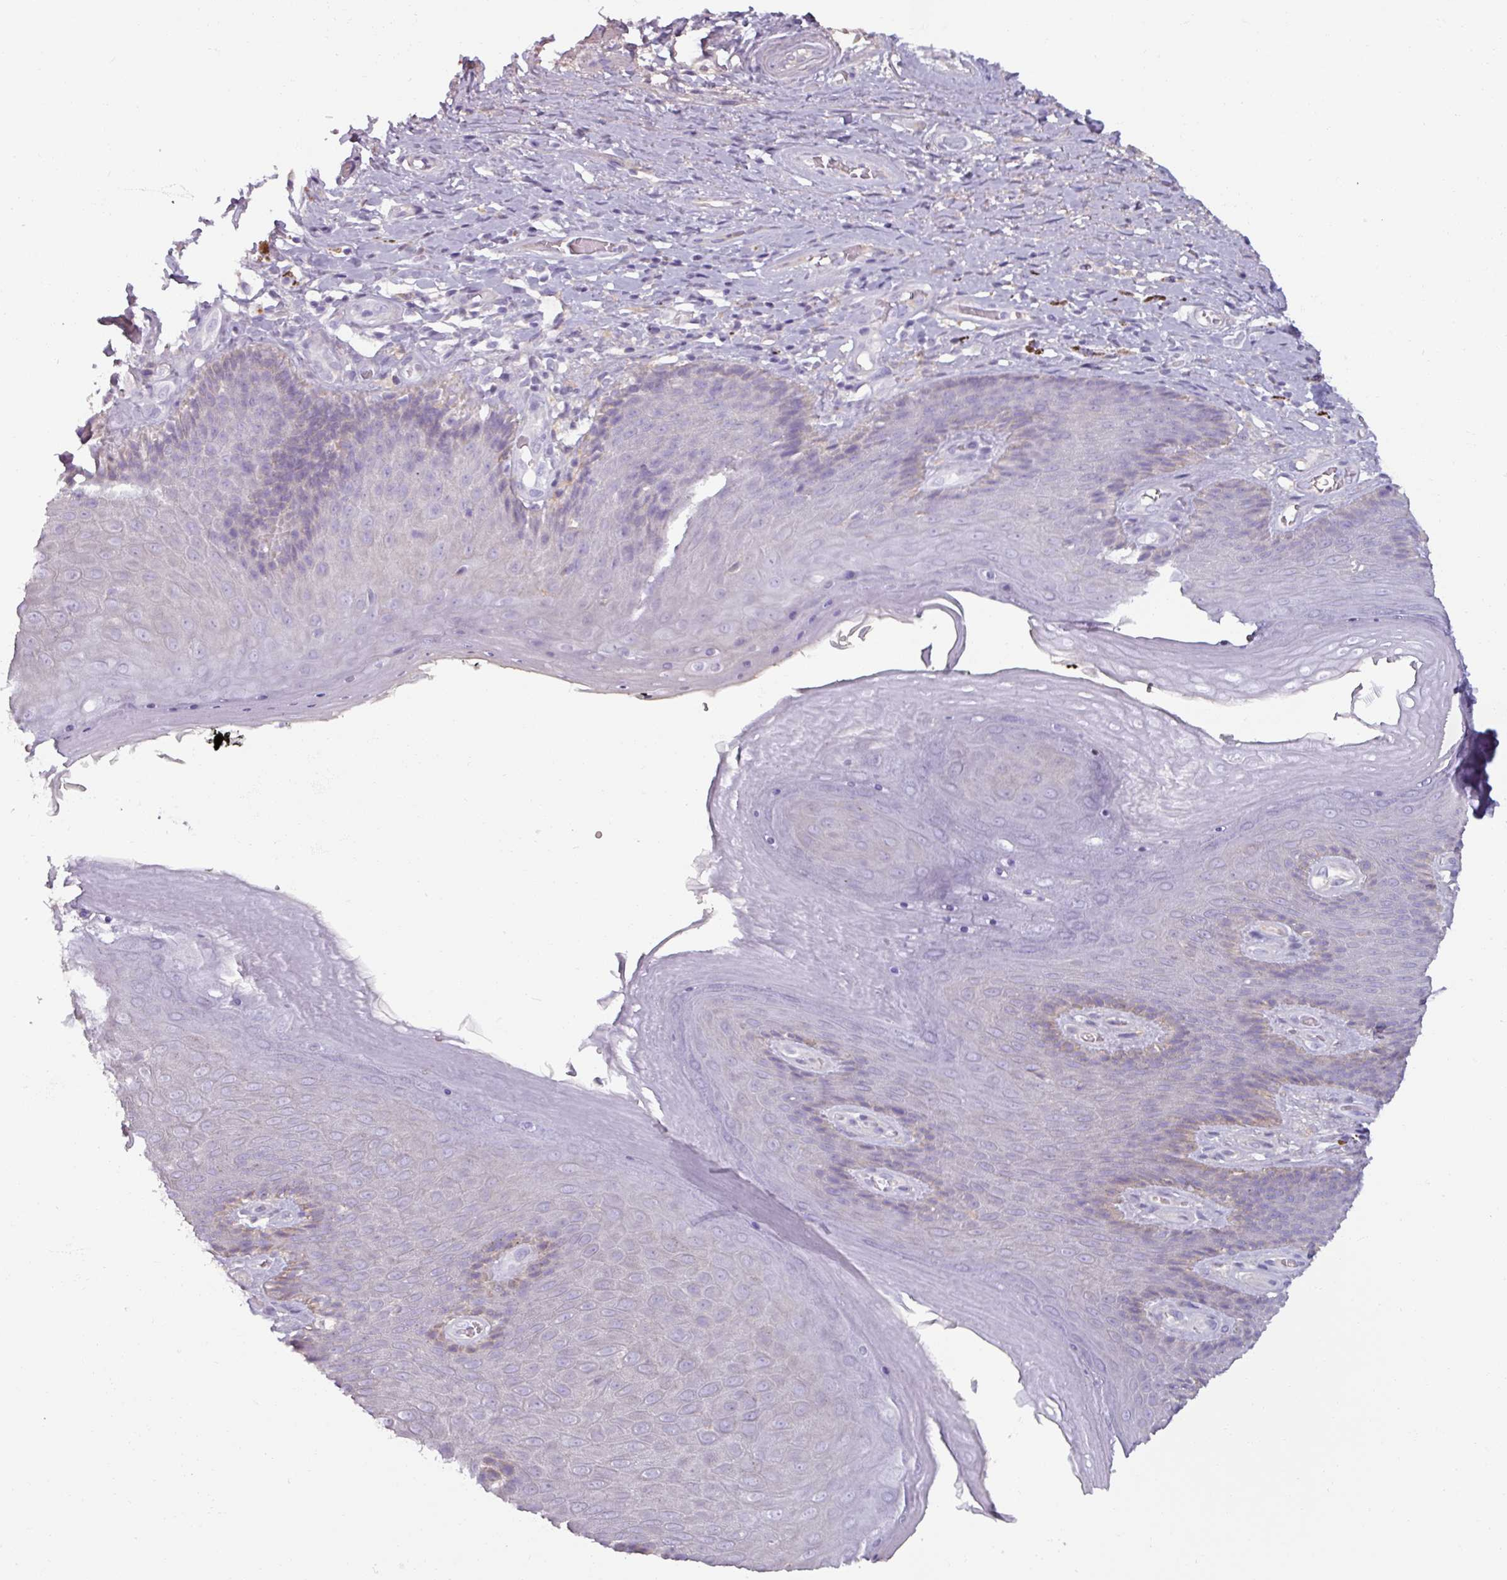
{"staining": {"intensity": "moderate", "quantity": "<25%", "location": "cytoplasmic/membranous"}, "tissue": "skin", "cell_type": "Epidermal cells", "image_type": "normal", "snomed": [{"axis": "morphology", "description": "Normal tissue, NOS"}, {"axis": "topography", "description": "Anal"}, {"axis": "topography", "description": "Peripheral nerve tissue"}], "caption": "IHC (DAB (3,3'-diaminobenzidine)) staining of normal human skin exhibits moderate cytoplasmic/membranous protein staining in about <25% of epidermal cells.", "gene": "SPESP1", "patient": {"sex": "male", "age": 53}}